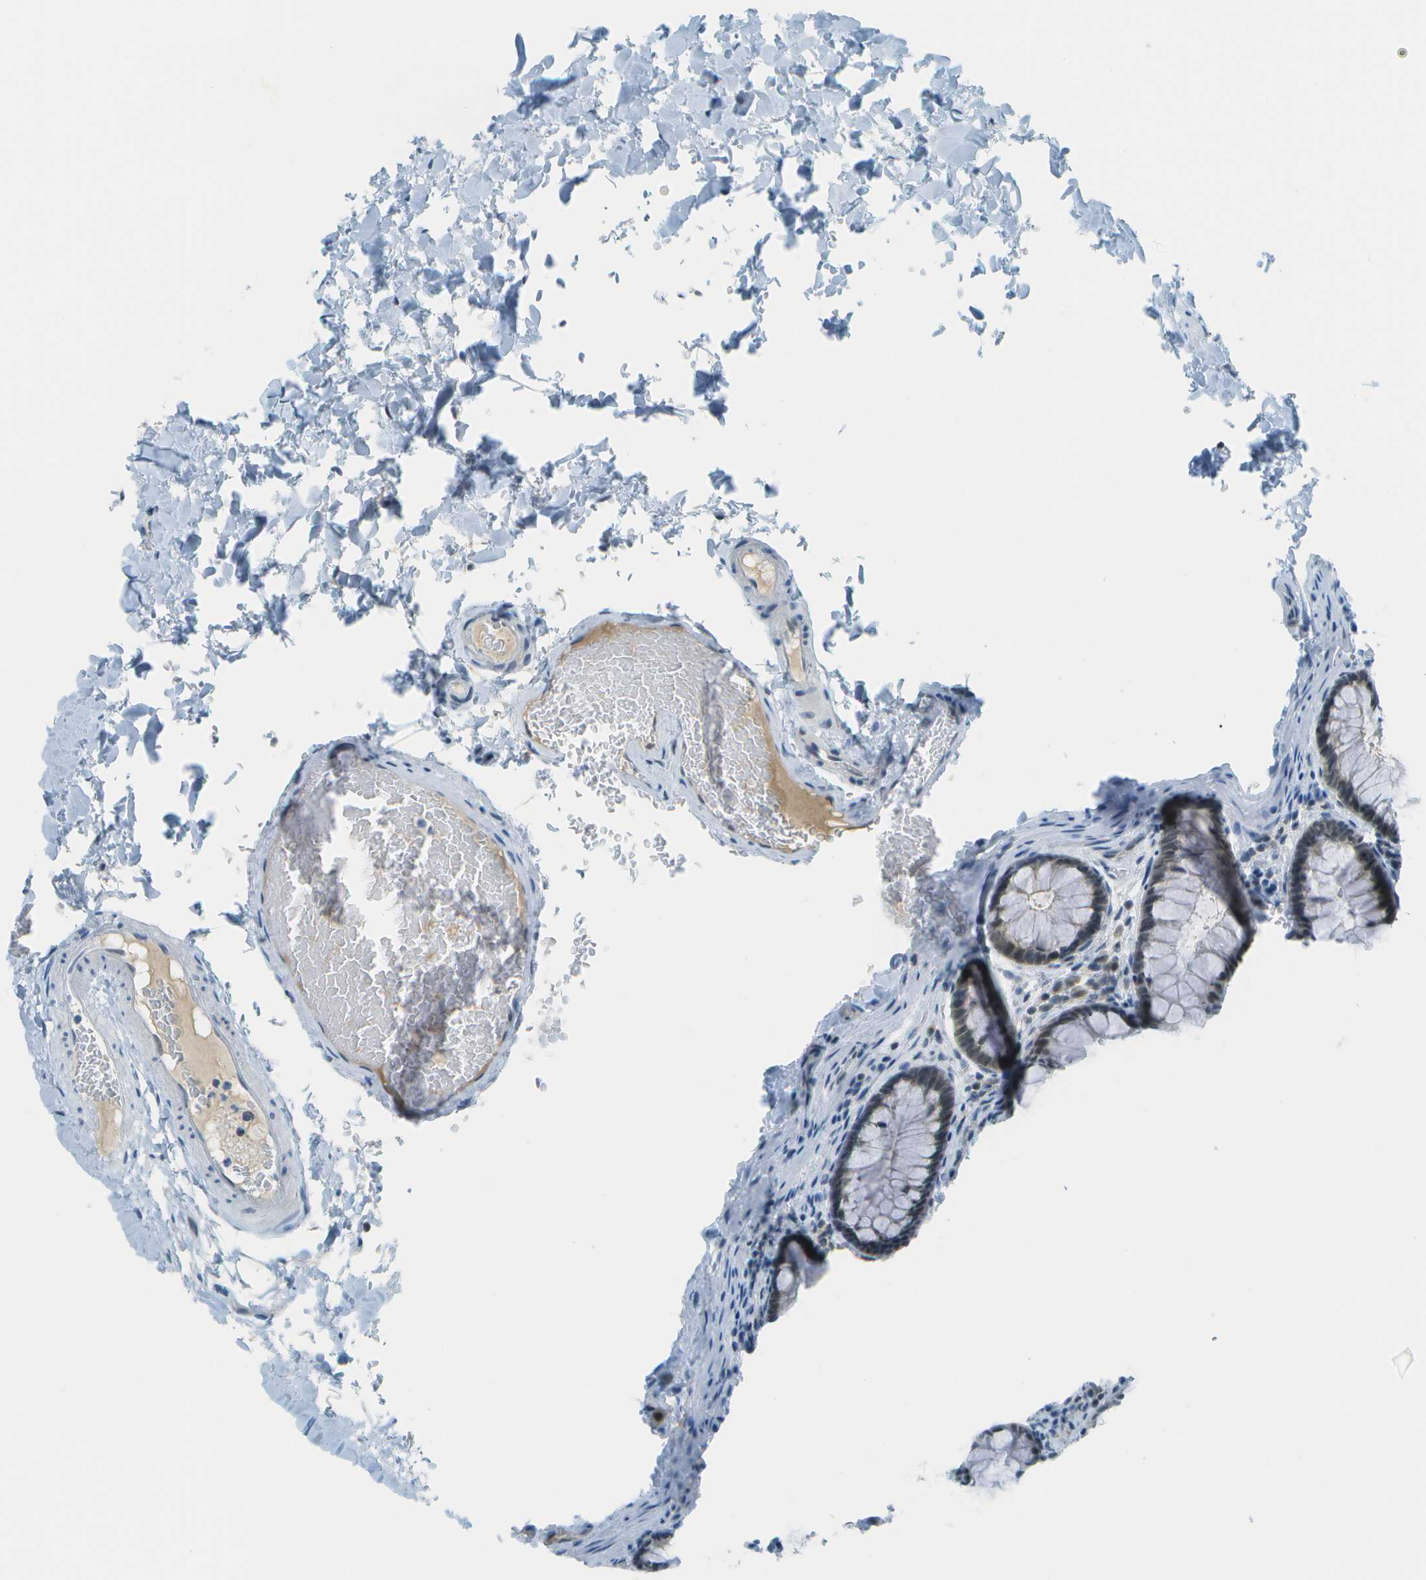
{"staining": {"intensity": "negative", "quantity": "none", "location": "none"}, "tissue": "colon", "cell_type": "Endothelial cells", "image_type": "normal", "snomed": [{"axis": "morphology", "description": "Normal tissue, NOS"}, {"axis": "topography", "description": "Colon"}], "caption": "Human colon stained for a protein using immunohistochemistry (IHC) displays no positivity in endothelial cells.", "gene": "NEK11", "patient": {"sex": "female", "age": 56}}